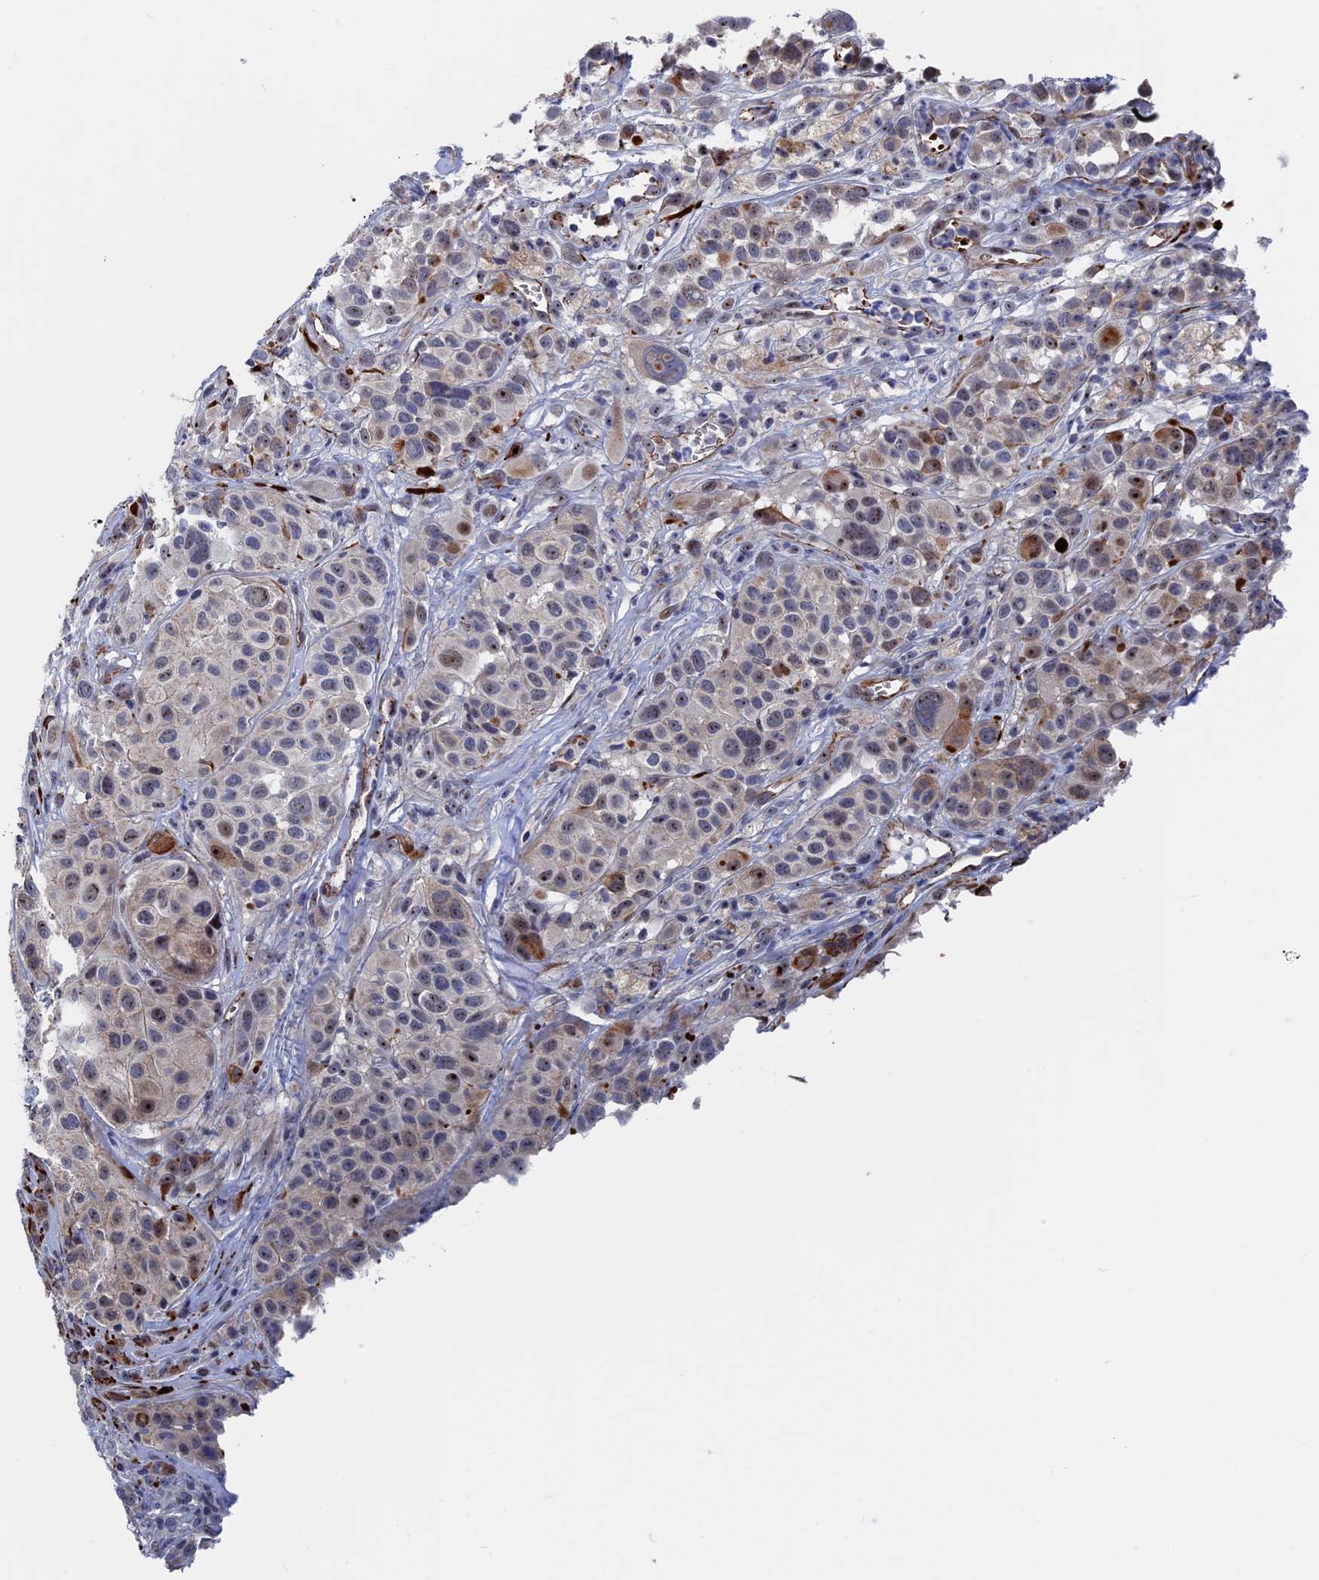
{"staining": {"intensity": "strong", "quantity": "<25%", "location": "cytoplasmic/membranous,nuclear"}, "tissue": "melanoma", "cell_type": "Tumor cells", "image_type": "cancer", "snomed": [{"axis": "morphology", "description": "Malignant melanoma, NOS"}, {"axis": "topography", "description": "Skin of trunk"}], "caption": "A histopathology image showing strong cytoplasmic/membranous and nuclear expression in approximately <25% of tumor cells in melanoma, as visualized by brown immunohistochemical staining.", "gene": "EXOSC9", "patient": {"sex": "male", "age": 71}}